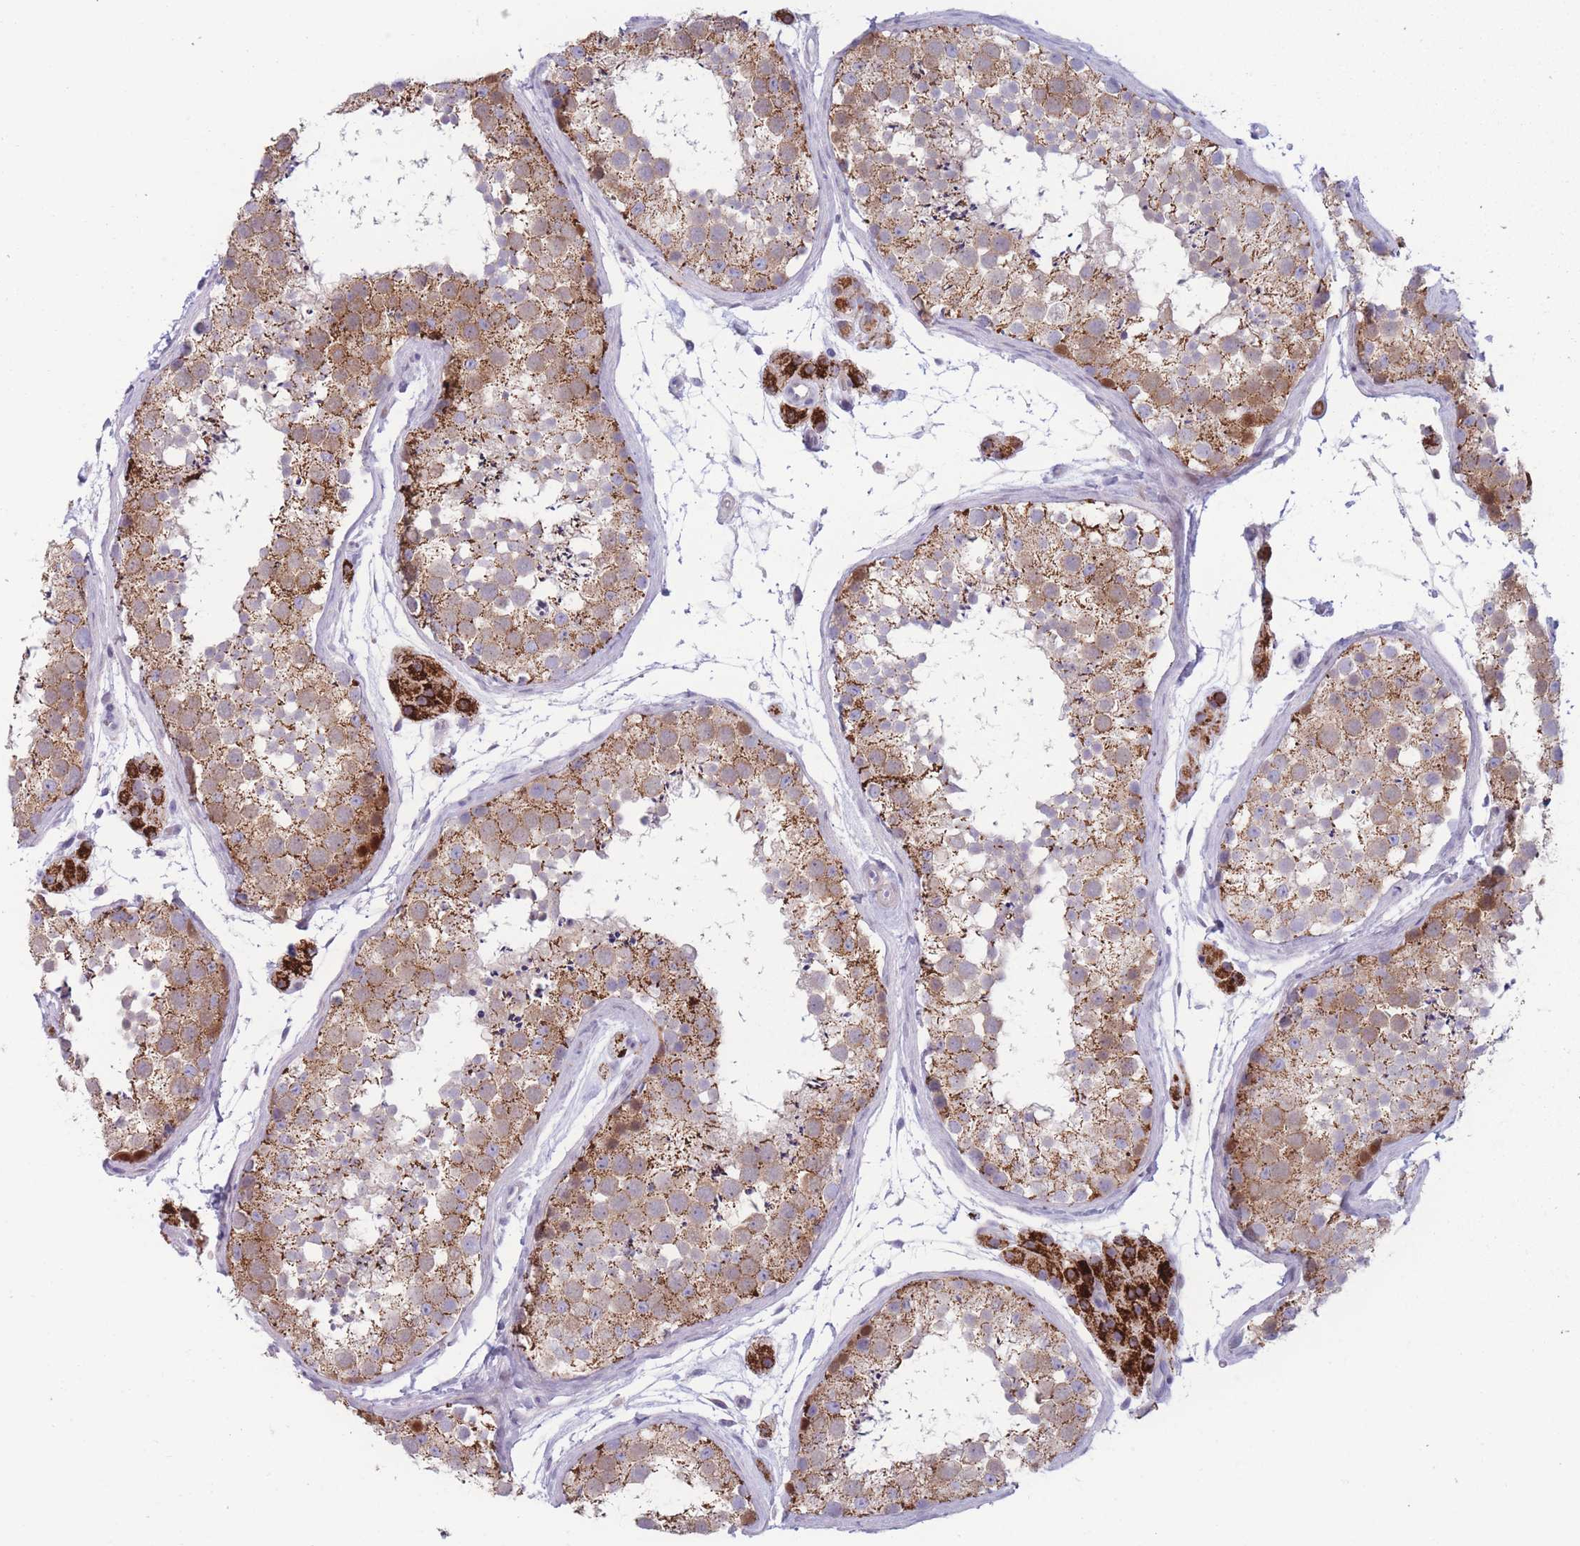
{"staining": {"intensity": "moderate", "quantity": ">75%", "location": "cytoplasmic/membranous"}, "tissue": "testis", "cell_type": "Cells in seminiferous ducts", "image_type": "normal", "snomed": [{"axis": "morphology", "description": "Normal tissue, NOS"}, {"axis": "topography", "description": "Testis"}], "caption": "IHC (DAB) staining of unremarkable human testis reveals moderate cytoplasmic/membranous protein staining in about >75% of cells in seminiferous ducts. (Brightfield microscopy of DAB IHC at high magnification).", "gene": "PDE4A", "patient": {"sex": "male", "age": 41}}